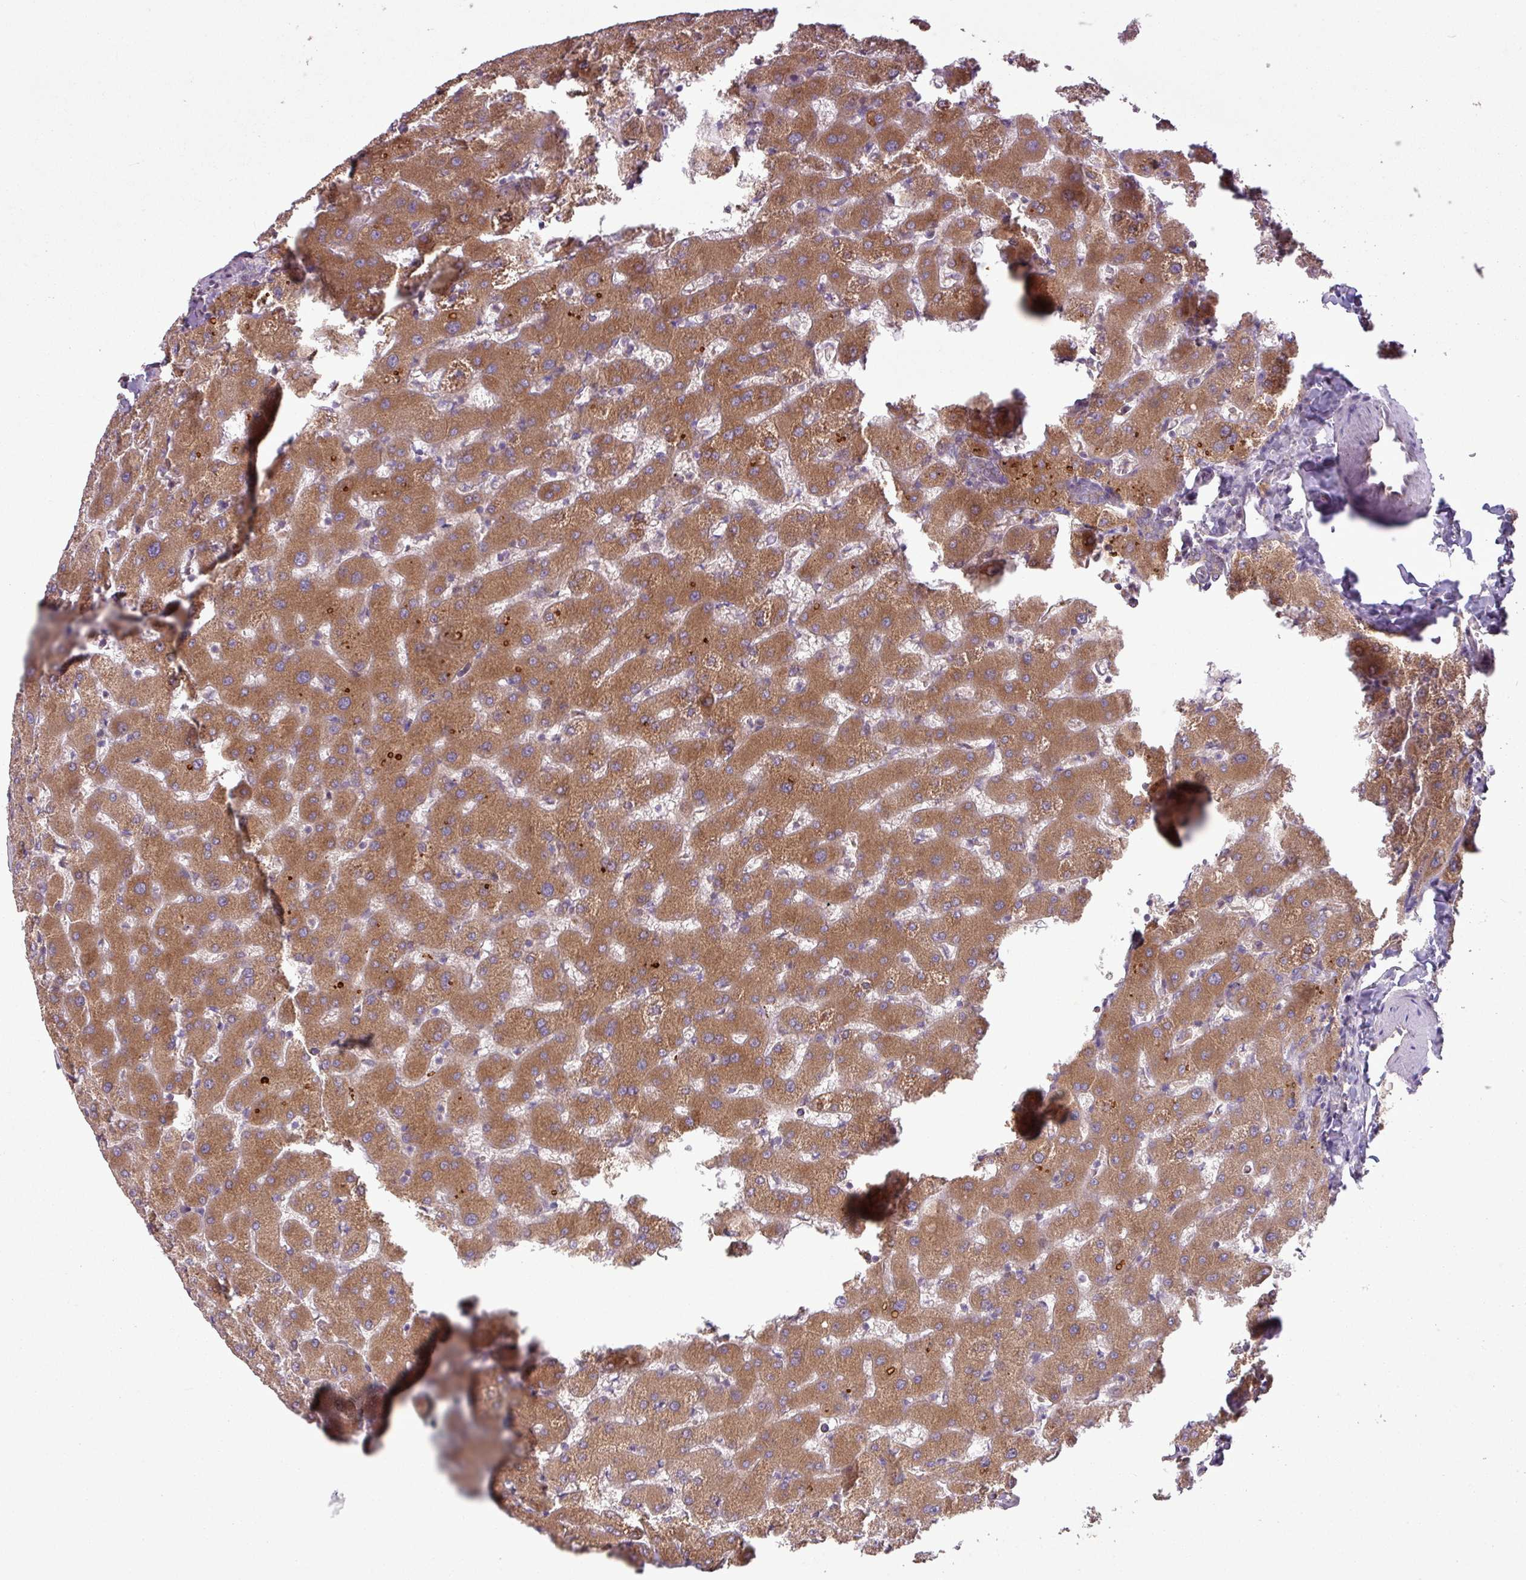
{"staining": {"intensity": "negative", "quantity": "none", "location": "none"}, "tissue": "liver", "cell_type": "Cholangiocytes", "image_type": "normal", "snomed": [{"axis": "morphology", "description": "Normal tissue, NOS"}, {"axis": "topography", "description": "Liver"}], "caption": "Immunohistochemistry (IHC) photomicrograph of normal human liver stained for a protein (brown), which exhibits no positivity in cholangiocytes.", "gene": "C4A", "patient": {"sex": "female", "age": 63}}